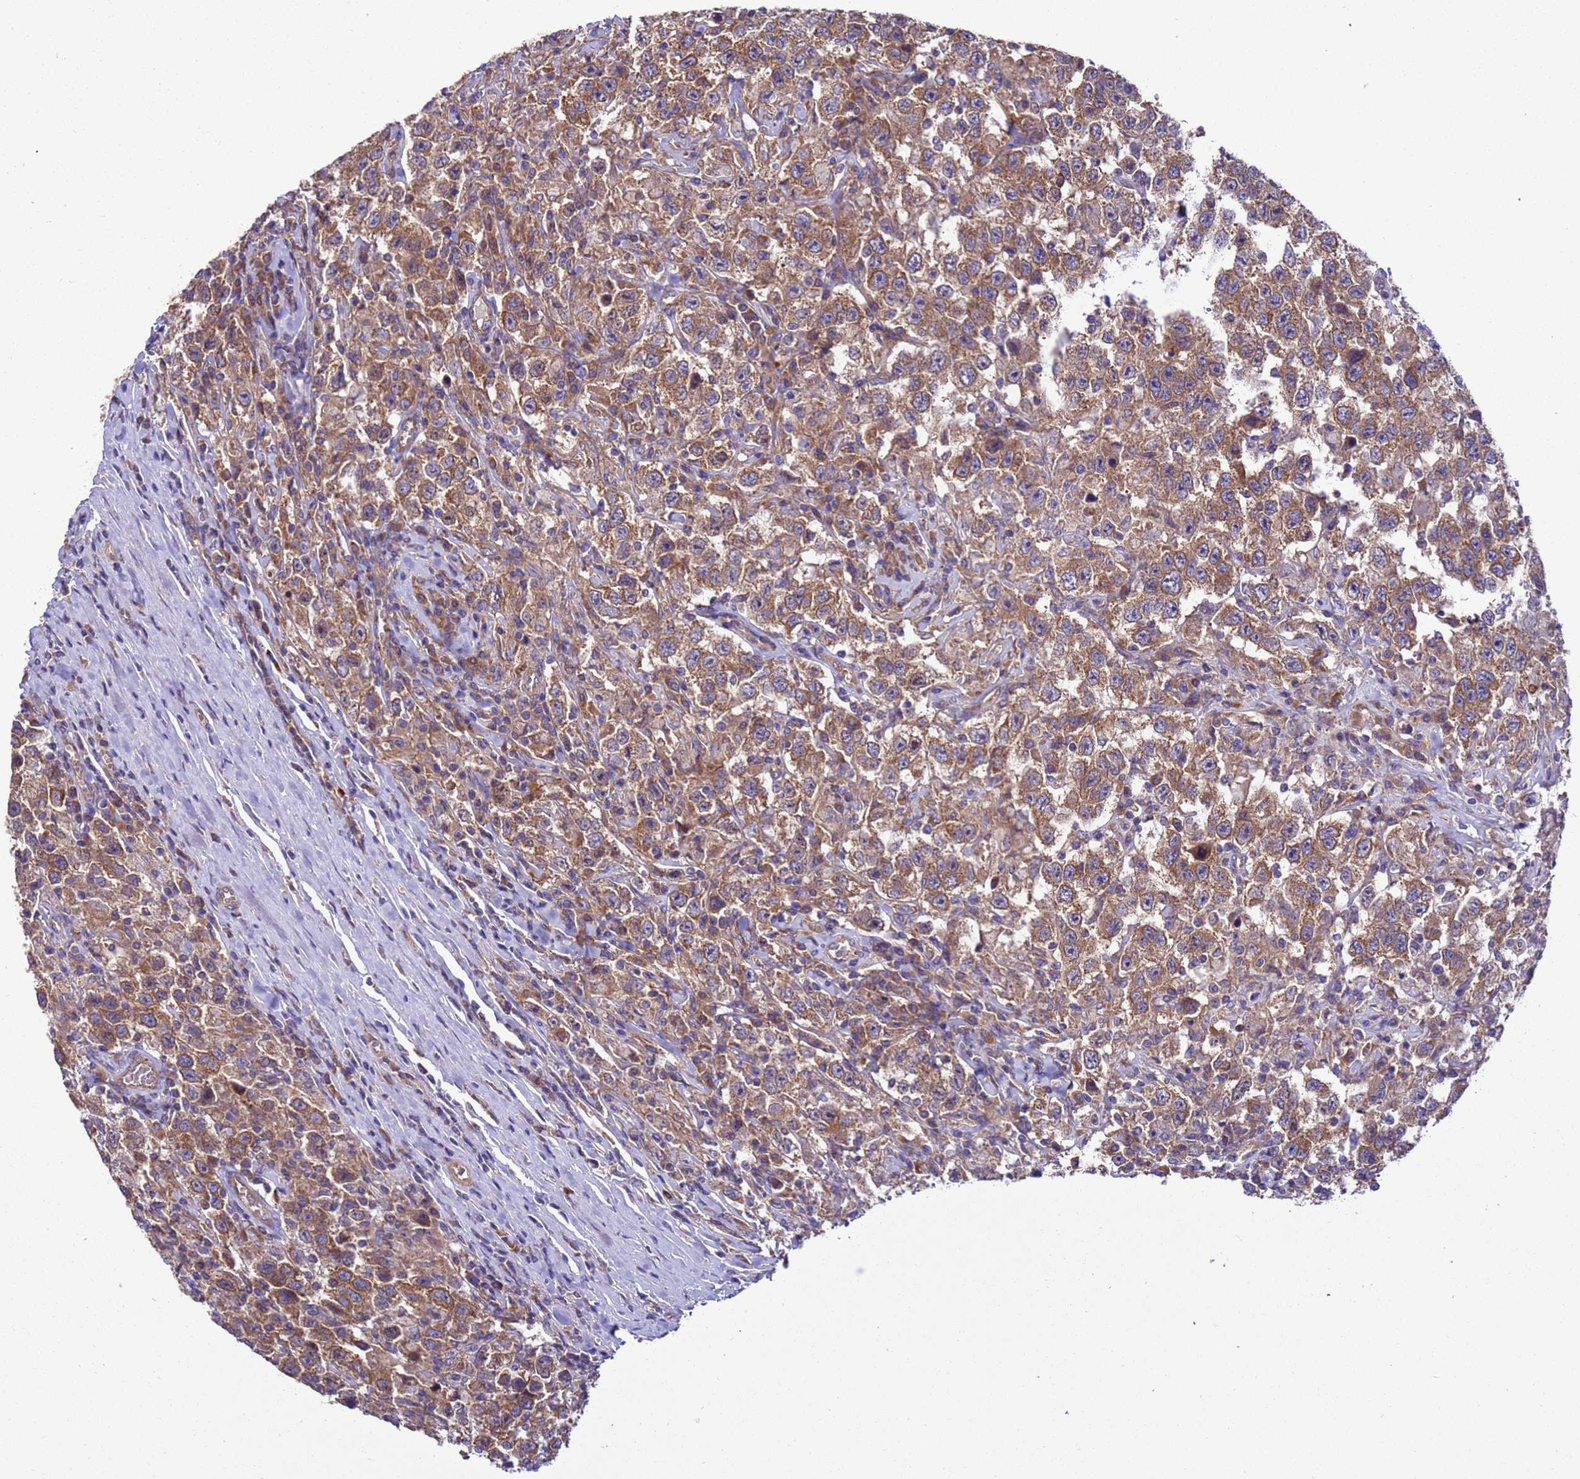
{"staining": {"intensity": "moderate", "quantity": ">75%", "location": "cytoplasmic/membranous"}, "tissue": "testis cancer", "cell_type": "Tumor cells", "image_type": "cancer", "snomed": [{"axis": "morphology", "description": "Seminoma, NOS"}, {"axis": "topography", "description": "Testis"}], "caption": "DAB immunohistochemical staining of seminoma (testis) reveals moderate cytoplasmic/membranous protein staining in approximately >75% of tumor cells. (DAB IHC with brightfield microscopy, high magnification).", "gene": "ARHGAP12", "patient": {"sex": "male", "age": 41}}